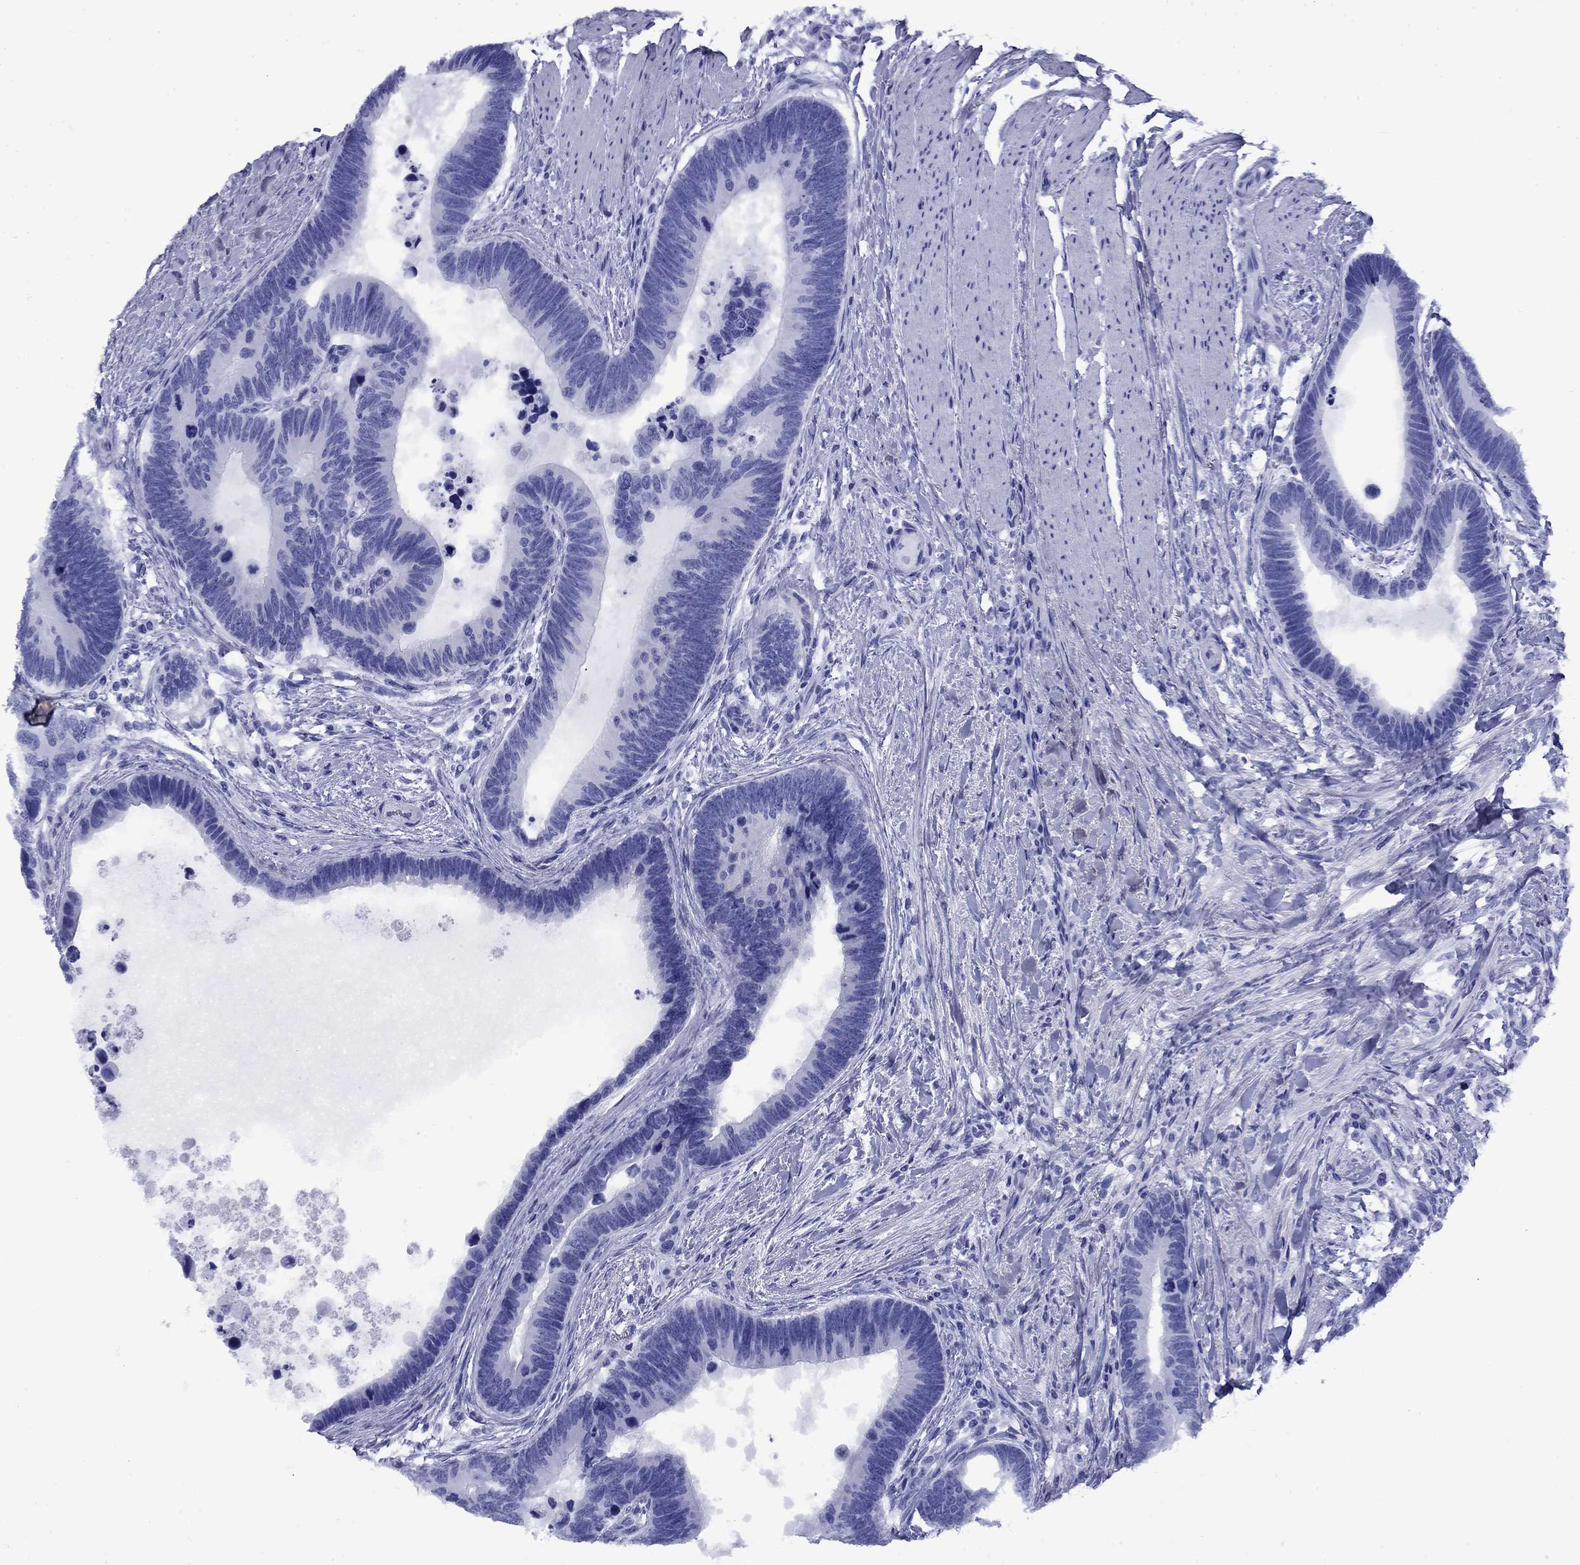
{"staining": {"intensity": "negative", "quantity": "none", "location": "none"}, "tissue": "colorectal cancer", "cell_type": "Tumor cells", "image_type": "cancer", "snomed": [{"axis": "morphology", "description": "Adenocarcinoma, NOS"}, {"axis": "topography", "description": "Colon"}], "caption": "Immunohistochemistry (IHC) of adenocarcinoma (colorectal) displays no expression in tumor cells.", "gene": "ROM1", "patient": {"sex": "female", "age": 77}}